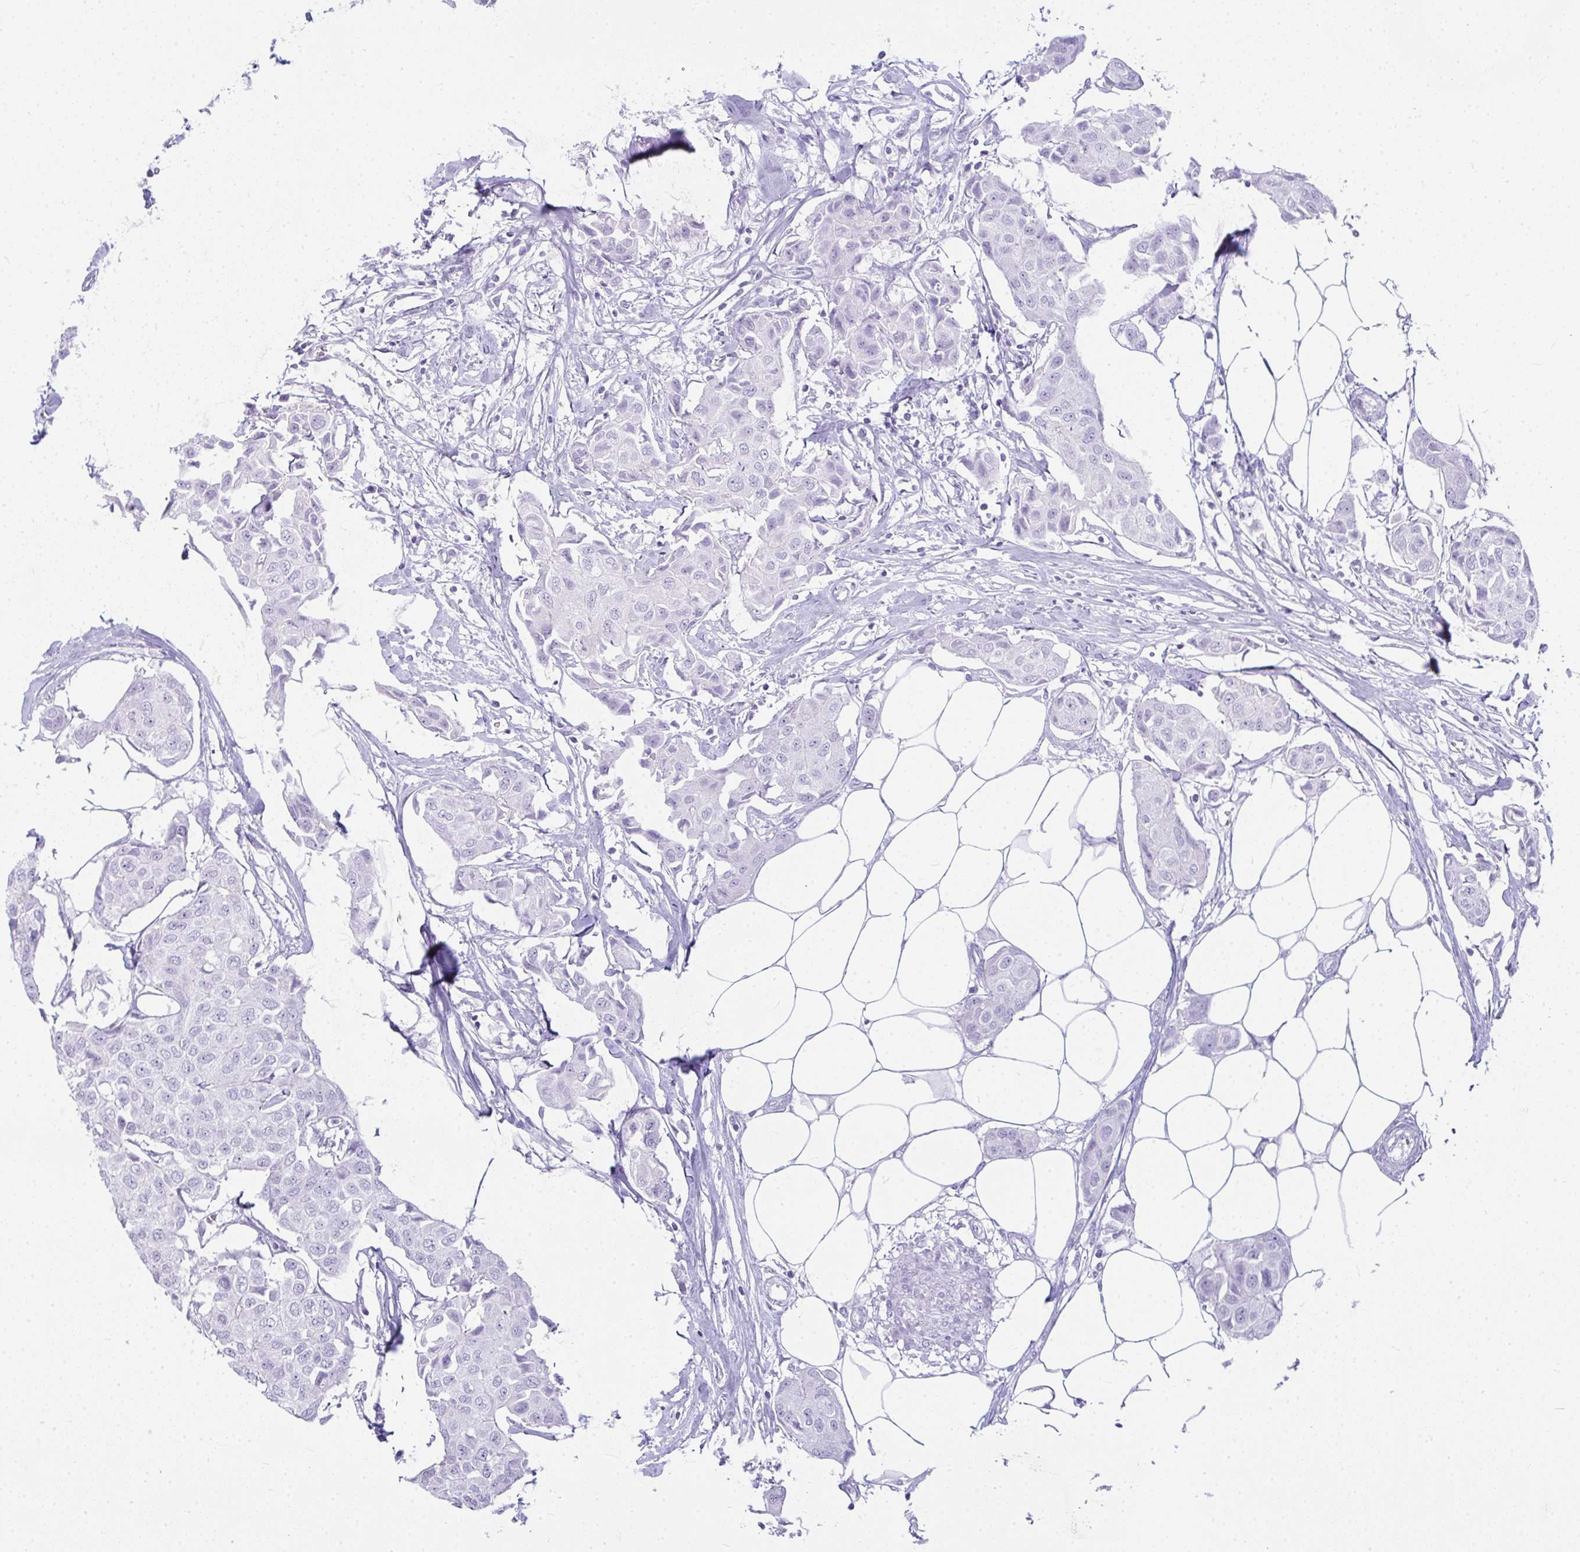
{"staining": {"intensity": "negative", "quantity": "none", "location": "none"}, "tissue": "breast cancer", "cell_type": "Tumor cells", "image_type": "cancer", "snomed": [{"axis": "morphology", "description": "Duct carcinoma"}, {"axis": "topography", "description": "Breast"}, {"axis": "topography", "description": "Lymph node"}], "caption": "Immunohistochemical staining of breast cancer (invasive ductal carcinoma) shows no significant expression in tumor cells.", "gene": "RASL10A", "patient": {"sex": "female", "age": 80}}